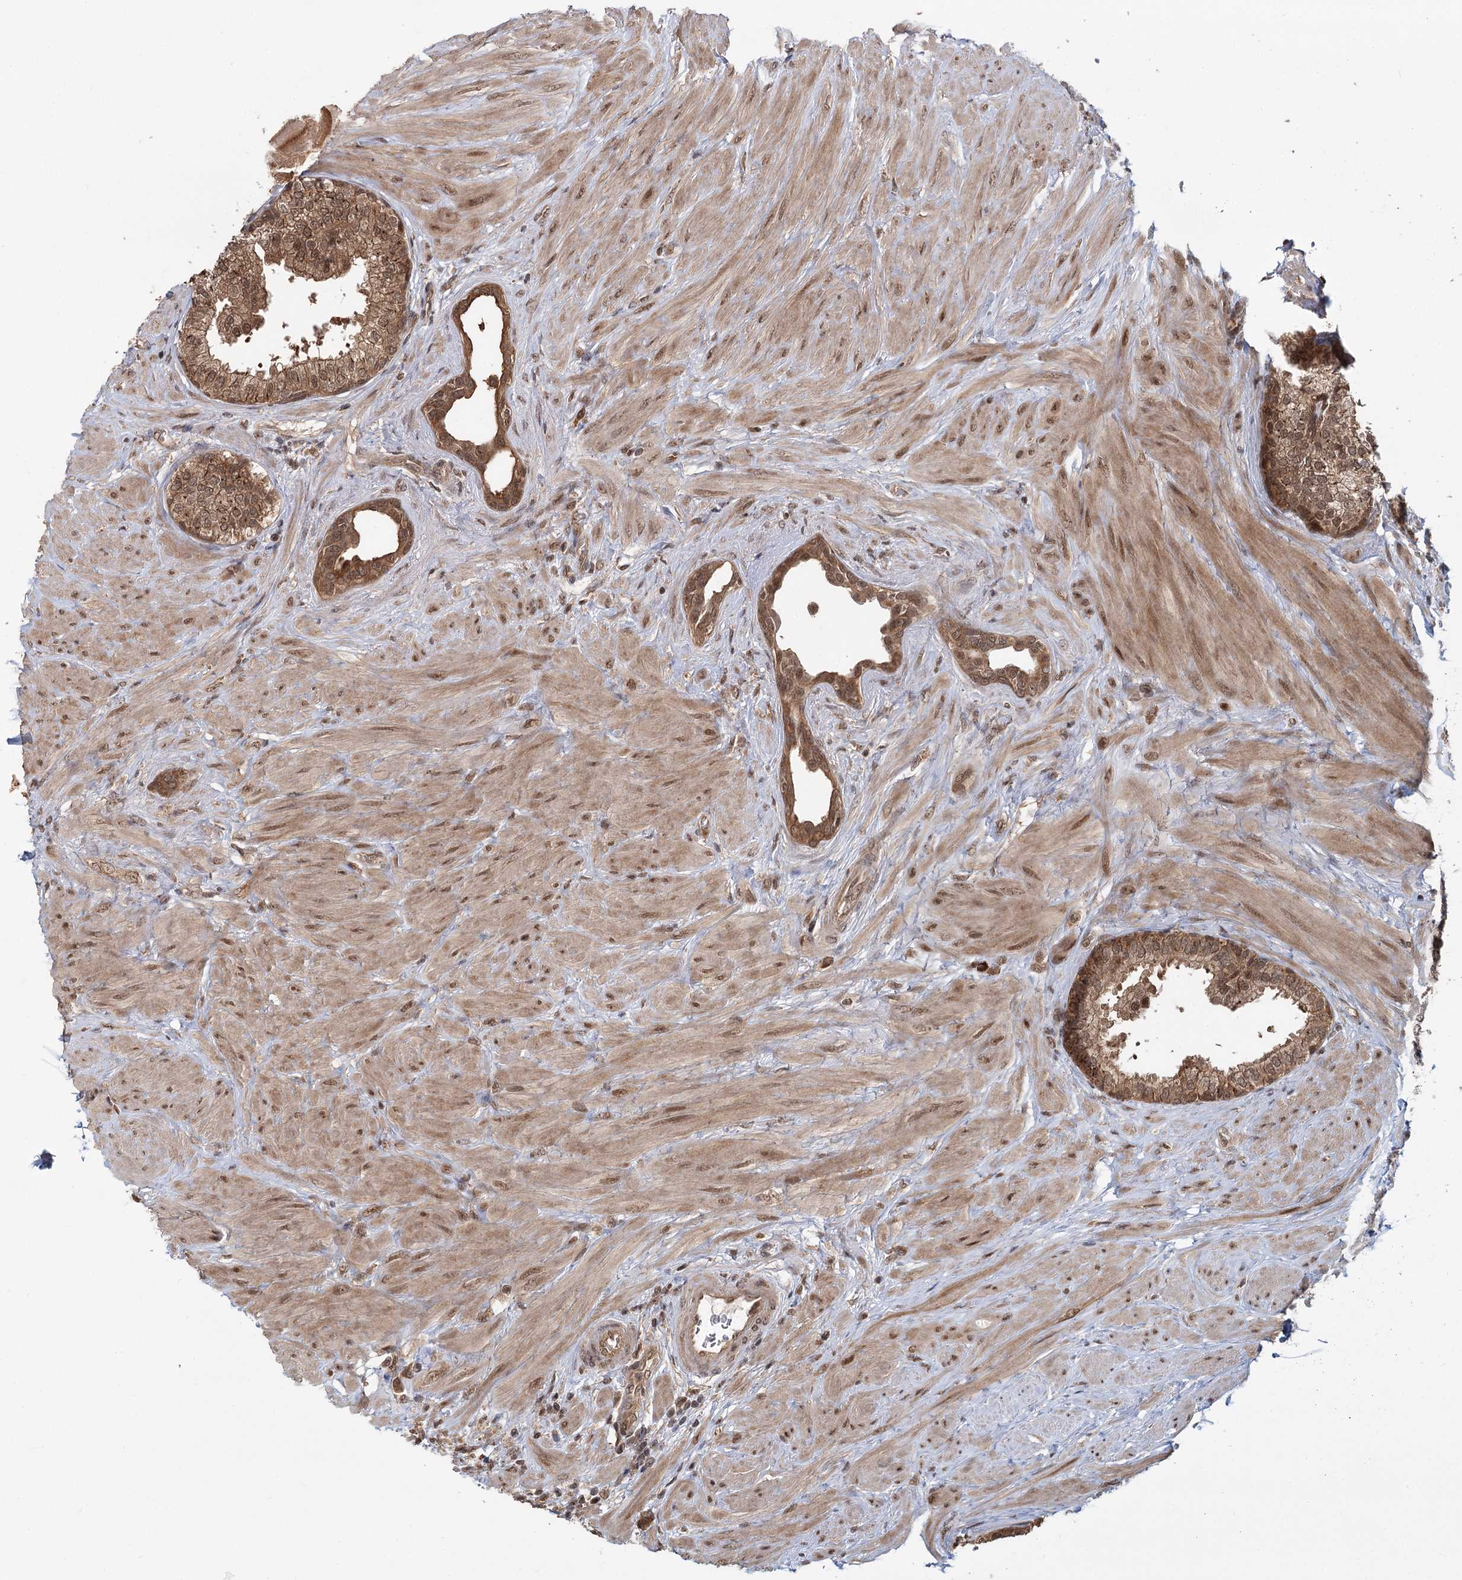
{"staining": {"intensity": "strong", "quantity": ">75%", "location": "cytoplasmic/membranous,nuclear"}, "tissue": "prostate", "cell_type": "Glandular cells", "image_type": "normal", "snomed": [{"axis": "morphology", "description": "Normal tissue, NOS"}, {"axis": "topography", "description": "Prostate"}], "caption": "Strong cytoplasmic/membranous,nuclear protein expression is identified in approximately >75% of glandular cells in prostate. Using DAB (brown) and hematoxylin (blue) stains, captured at high magnification using brightfield microscopy.", "gene": "N6AMT1", "patient": {"sex": "male", "age": 48}}